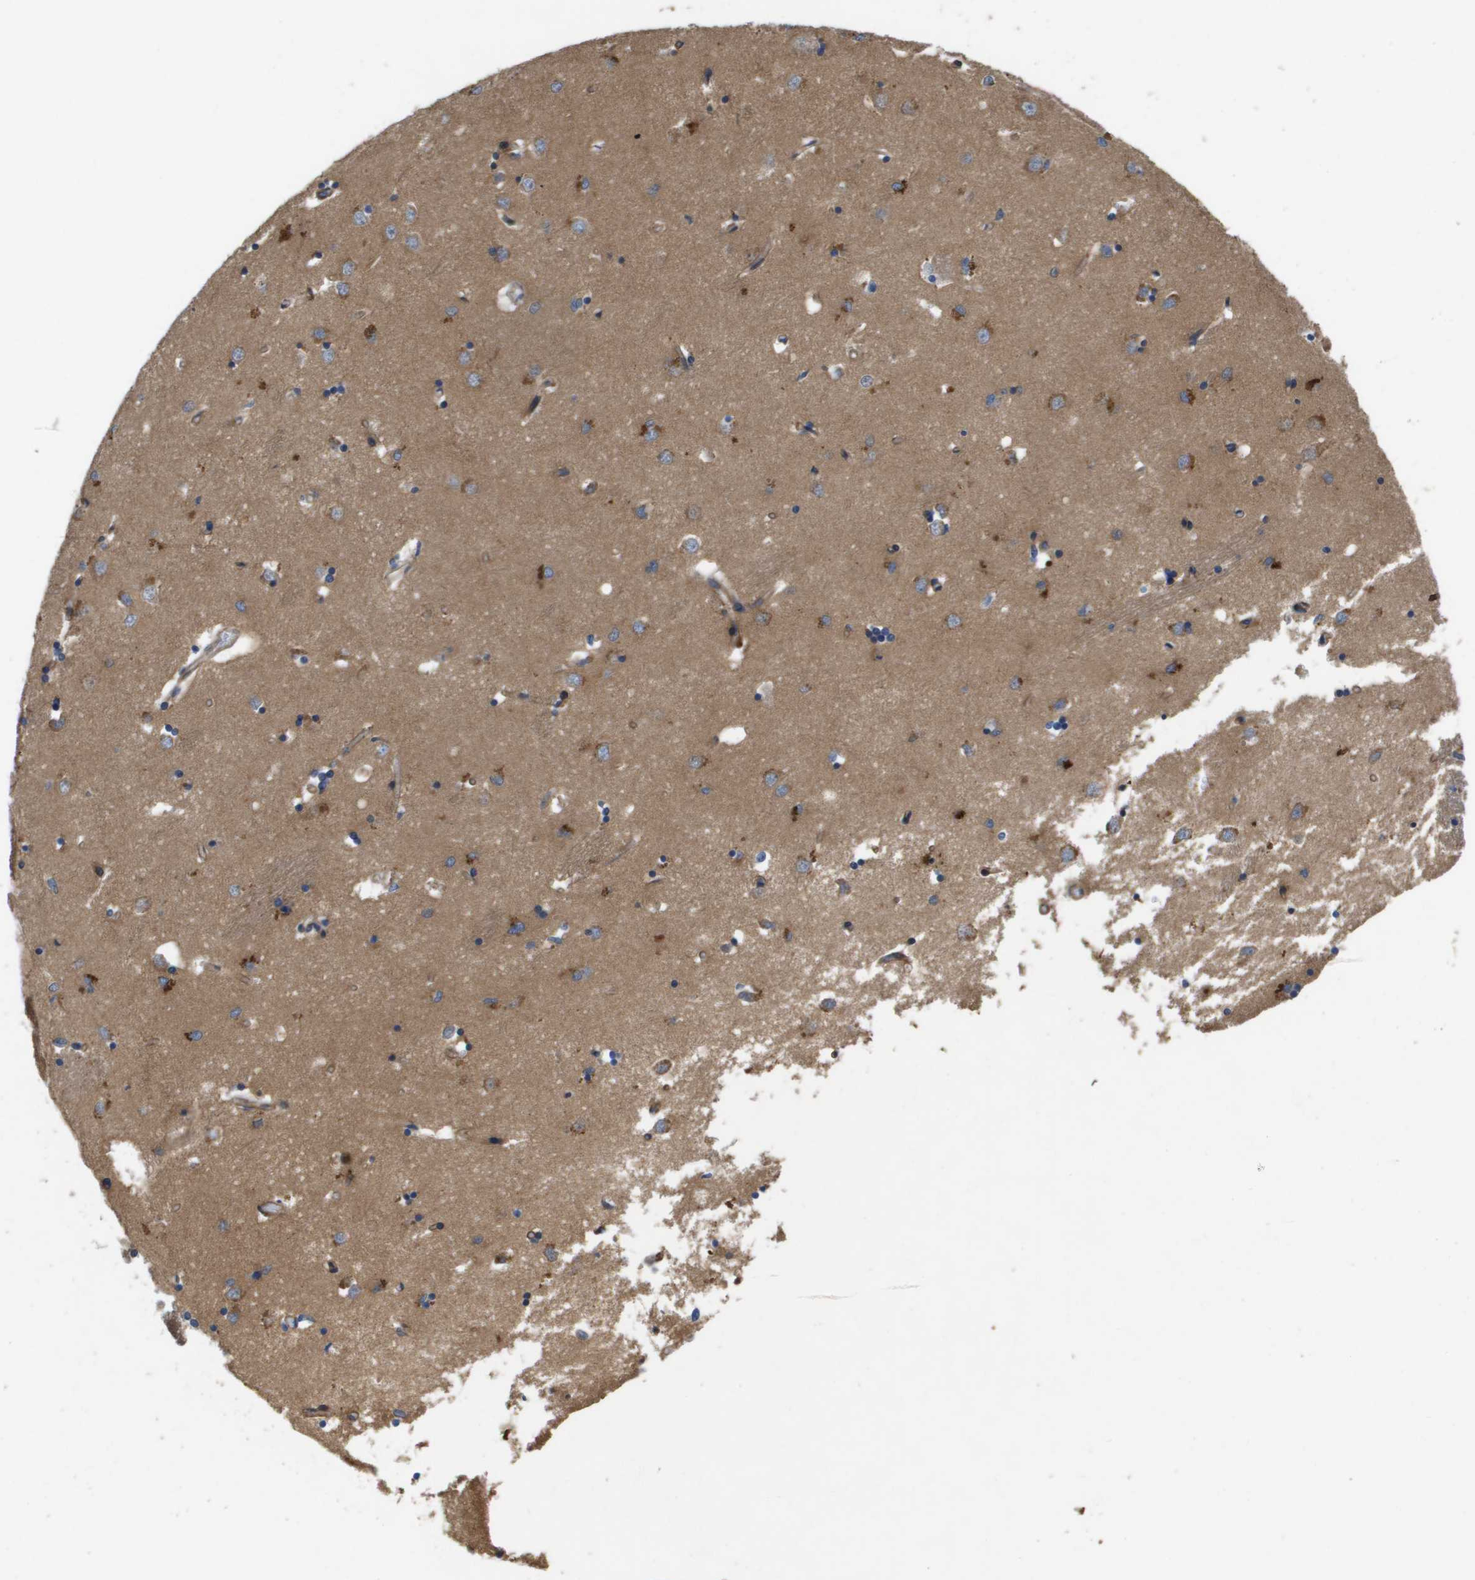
{"staining": {"intensity": "moderate", "quantity": "25%-75%", "location": "cytoplasmic/membranous"}, "tissue": "caudate", "cell_type": "Glial cells", "image_type": "normal", "snomed": [{"axis": "morphology", "description": "Normal tissue, NOS"}, {"axis": "topography", "description": "Lateral ventricle wall"}], "caption": "High-magnification brightfield microscopy of benign caudate stained with DAB (3,3'-diaminobenzidine) (brown) and counterstained with hematoxylin (blue). glial cells exhibit moderate cytoplasmic/membranous positivity is present in about25%-75% of cells.", "gene": "ENTPD2", "patient": {"sex": "female", "age": 19}}